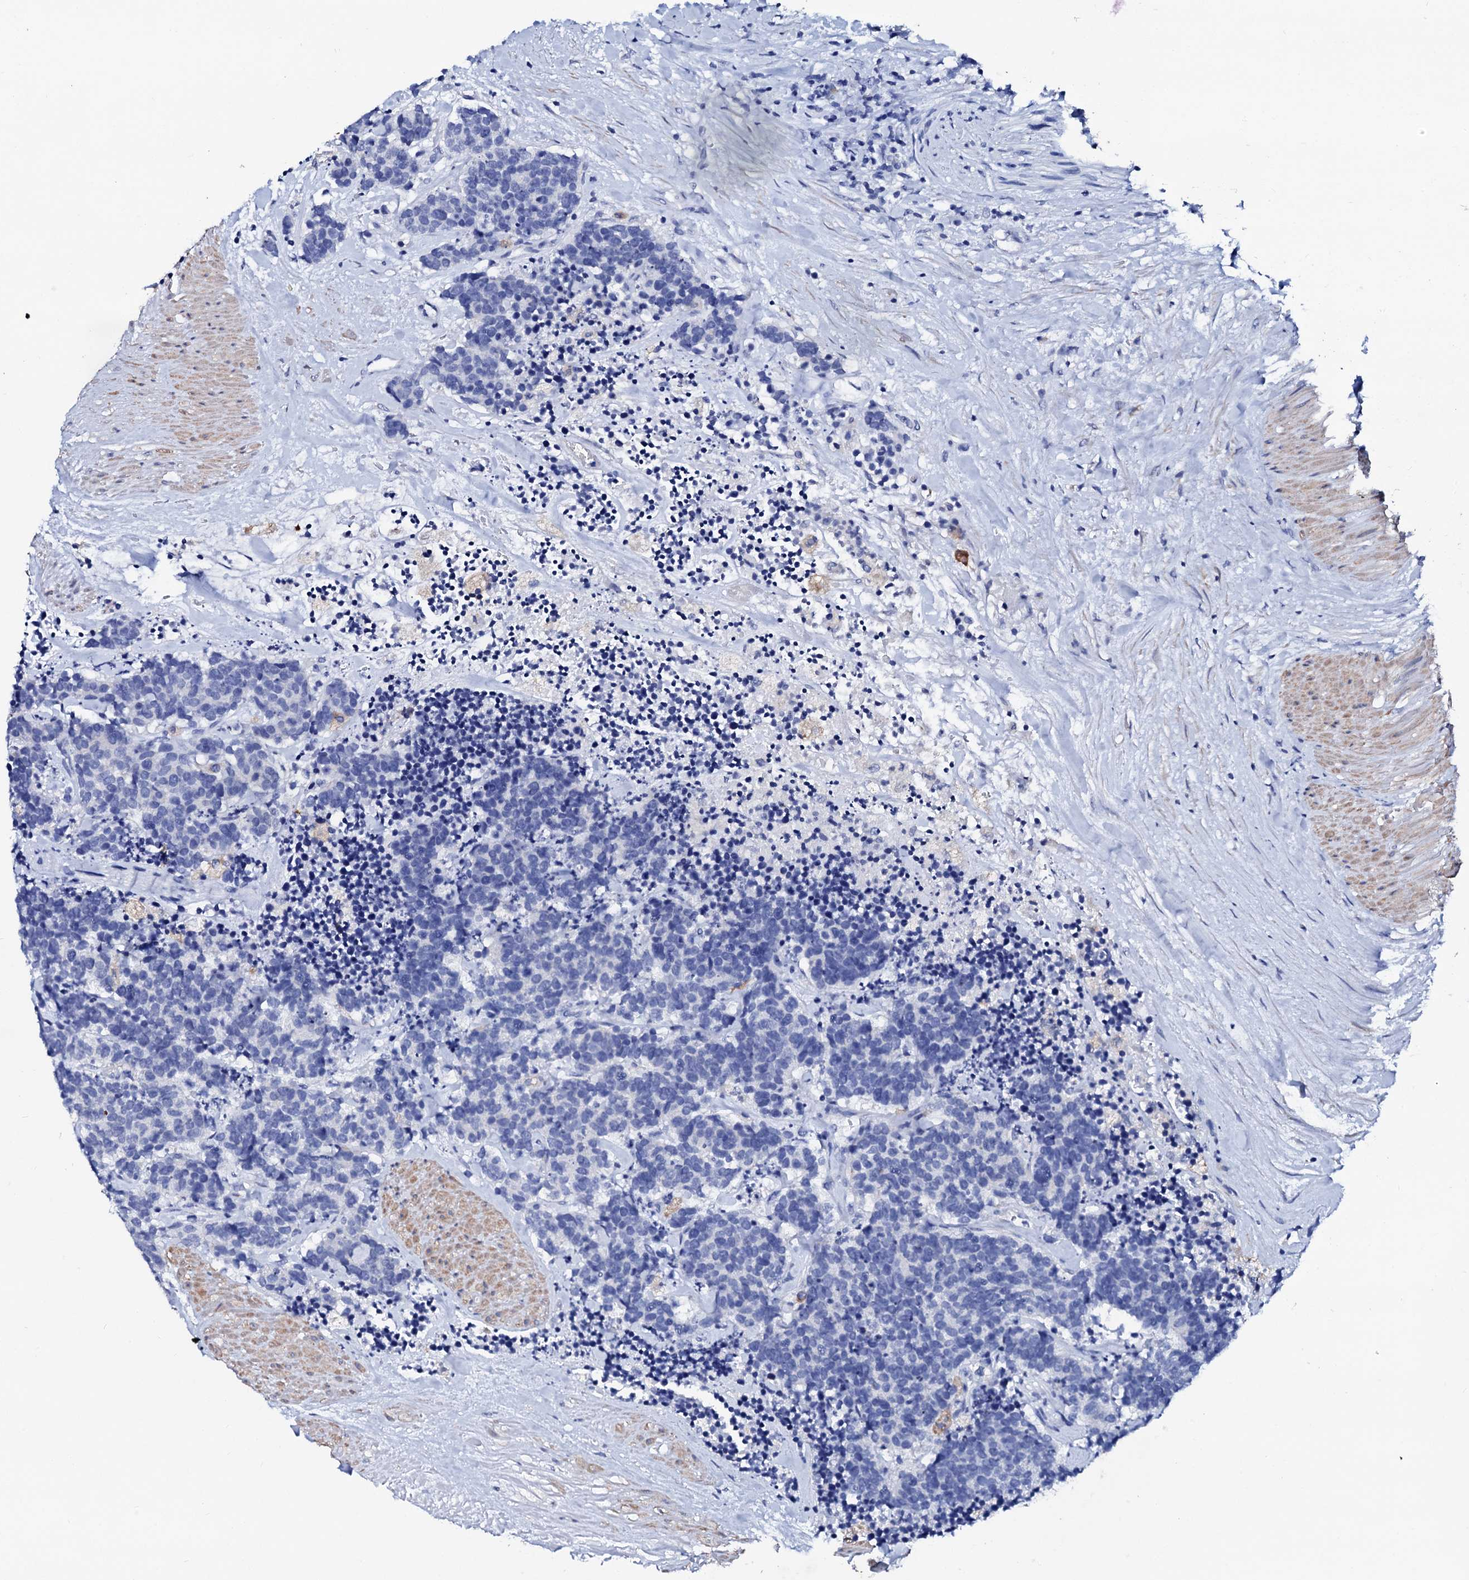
{"staining": {"intensity": "negative", "quantity": "none", "location": "none"}, "tissue": "carcinoid", "cell_type": "Tumor cells", "image_type": "cancer", "snomed": [{"axis": "morphology", "description": "Carcinoma, NOS"}, {"axis": "morphology", "description": "Carcinoid, malignant, NOS"}, {"axis": "topography", "description": "Urinary bladder"}], "caption": "A micrograph of human carcinoid is negative for staining in tumor cells.", "gene": "GLB1L3", "patient": {"sex": "male", "age": 57}}